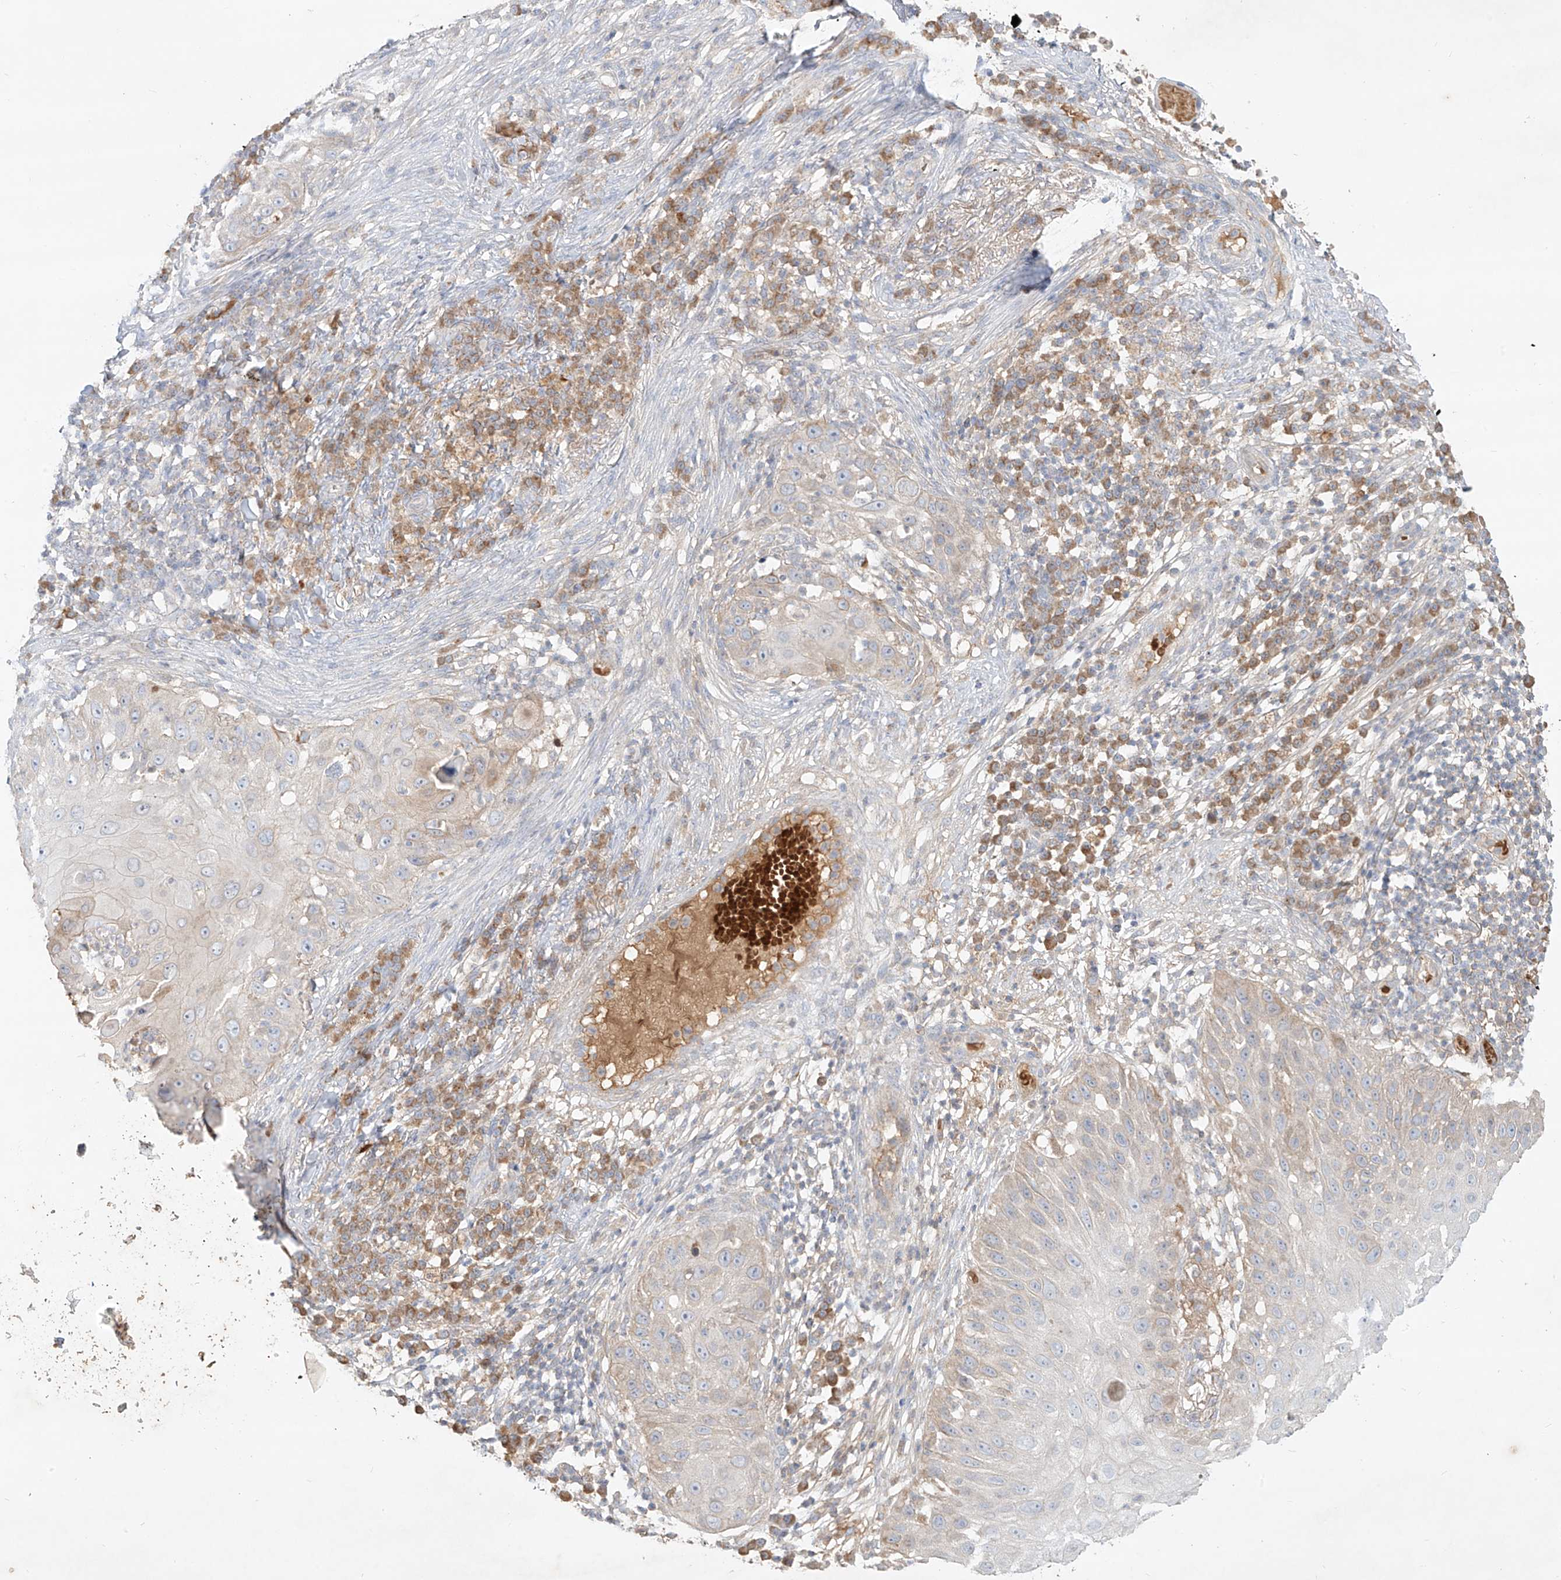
{"staining": {"intensity": "weak", "quantity": "<25%", "location": "cytoplasmic/membranous"}, "tissue": "skin cancer", "cell_type": "Tumor cells", "image_type": "cancer", "snomed": [{"axis": "morphology", "description": "Squamous cell carcinoma, NOS"}, {"axis": "topography", "description": "Skin"}], "caption": "The photomicrograph exhibits no significant positivity in tumor cells of squamous cell carcinoma (skin).", "gene": "KPNA7", "patient": {"sex": "female", "age": 44}}